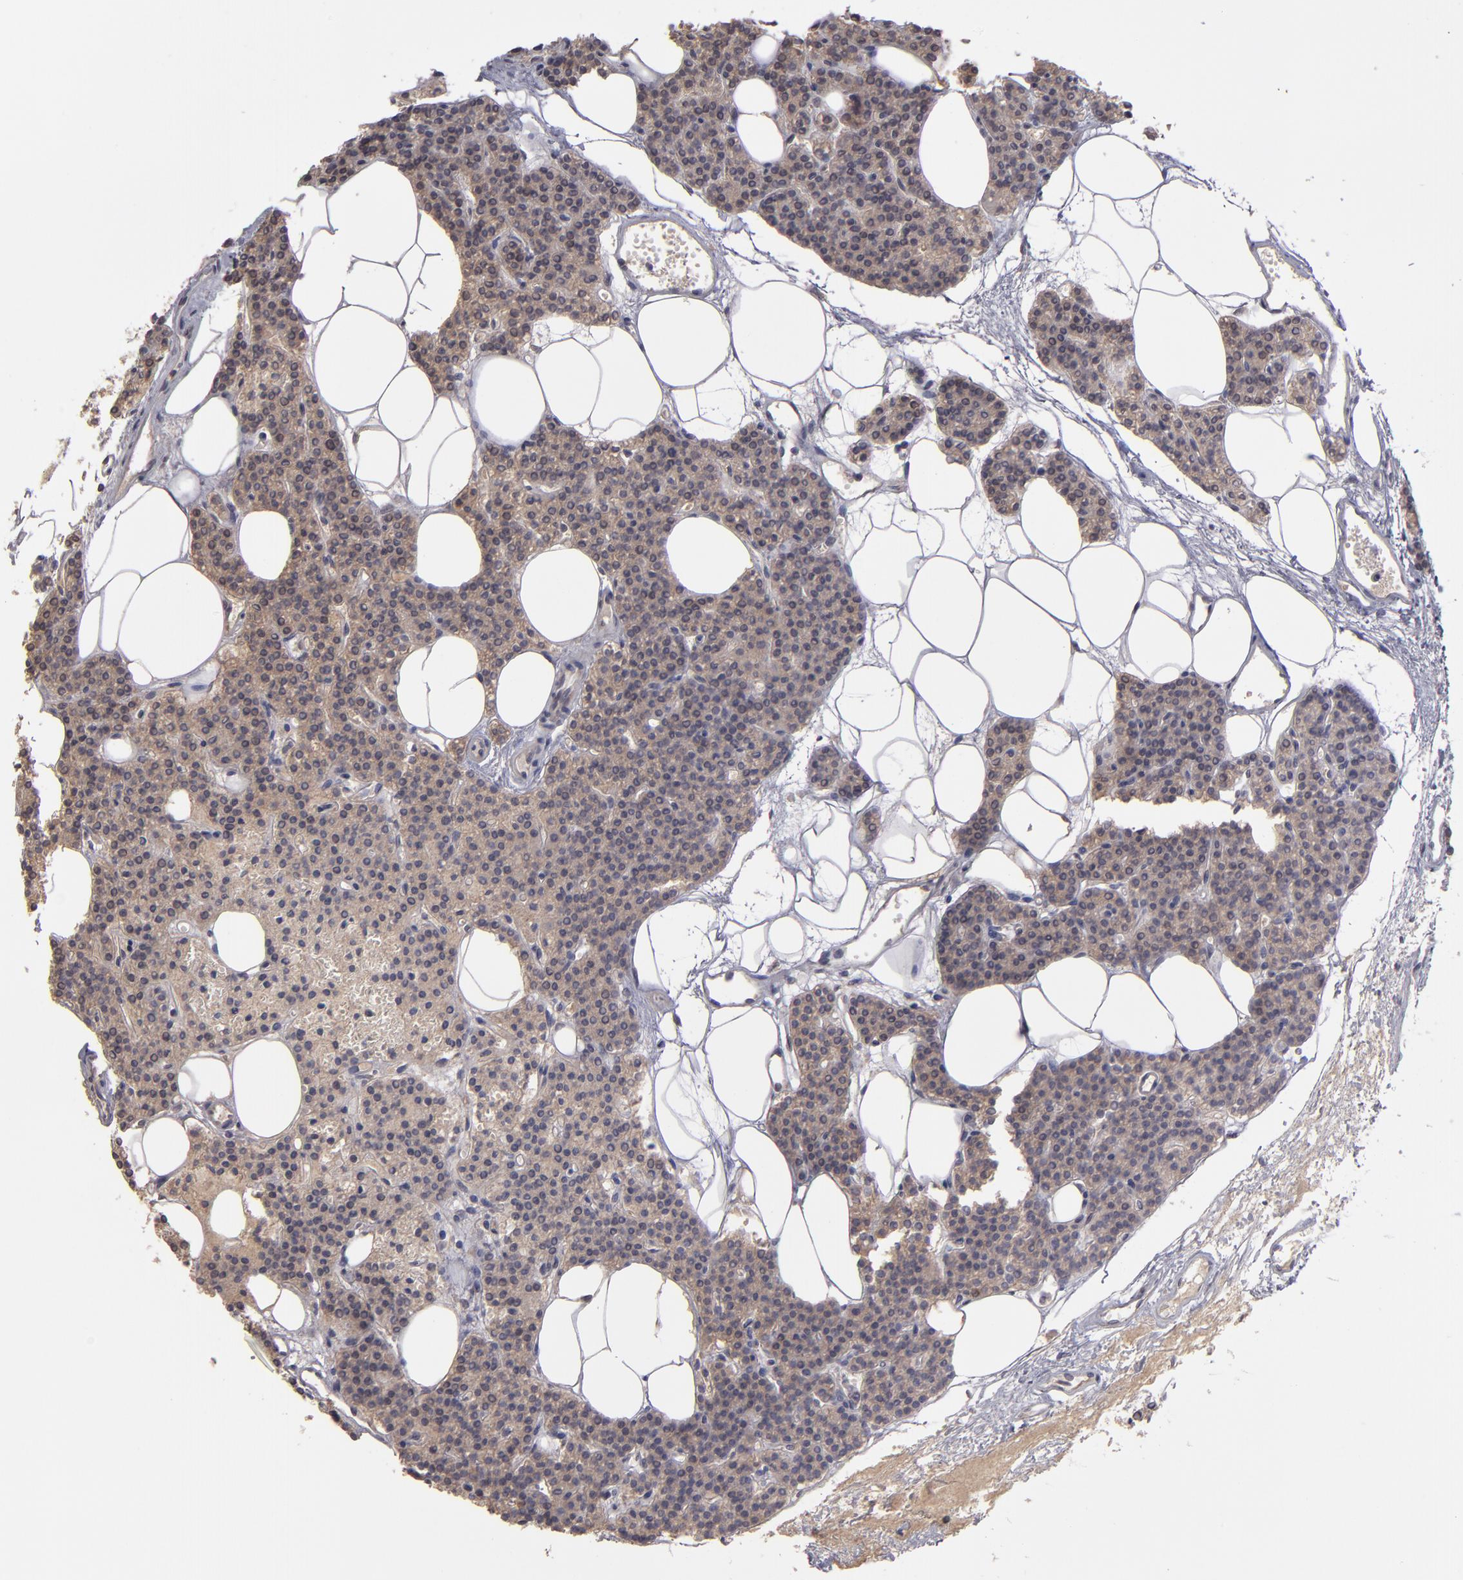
{"staining": {"intensity": "moderate", "quantity": ">75%", "location": "cytoplasmic/membranous"}, "tissue": "parathyroid gland", "cell_type": "Glandular cells", "image_type": "normal", "snomed": [{"axis": "morphology", "description": "Normal tissue, NOS"}, {"axis": "topography", "description": "Parathyroid gland"}], "caption": "Glandular cells reveal medium levels of moderate cytoplasmic/membranous staining in about >75% of cells in unremarkable human parathyroid gland.", "gene": "NDRG2", "patient": {"sex": "male", "age": 24}}